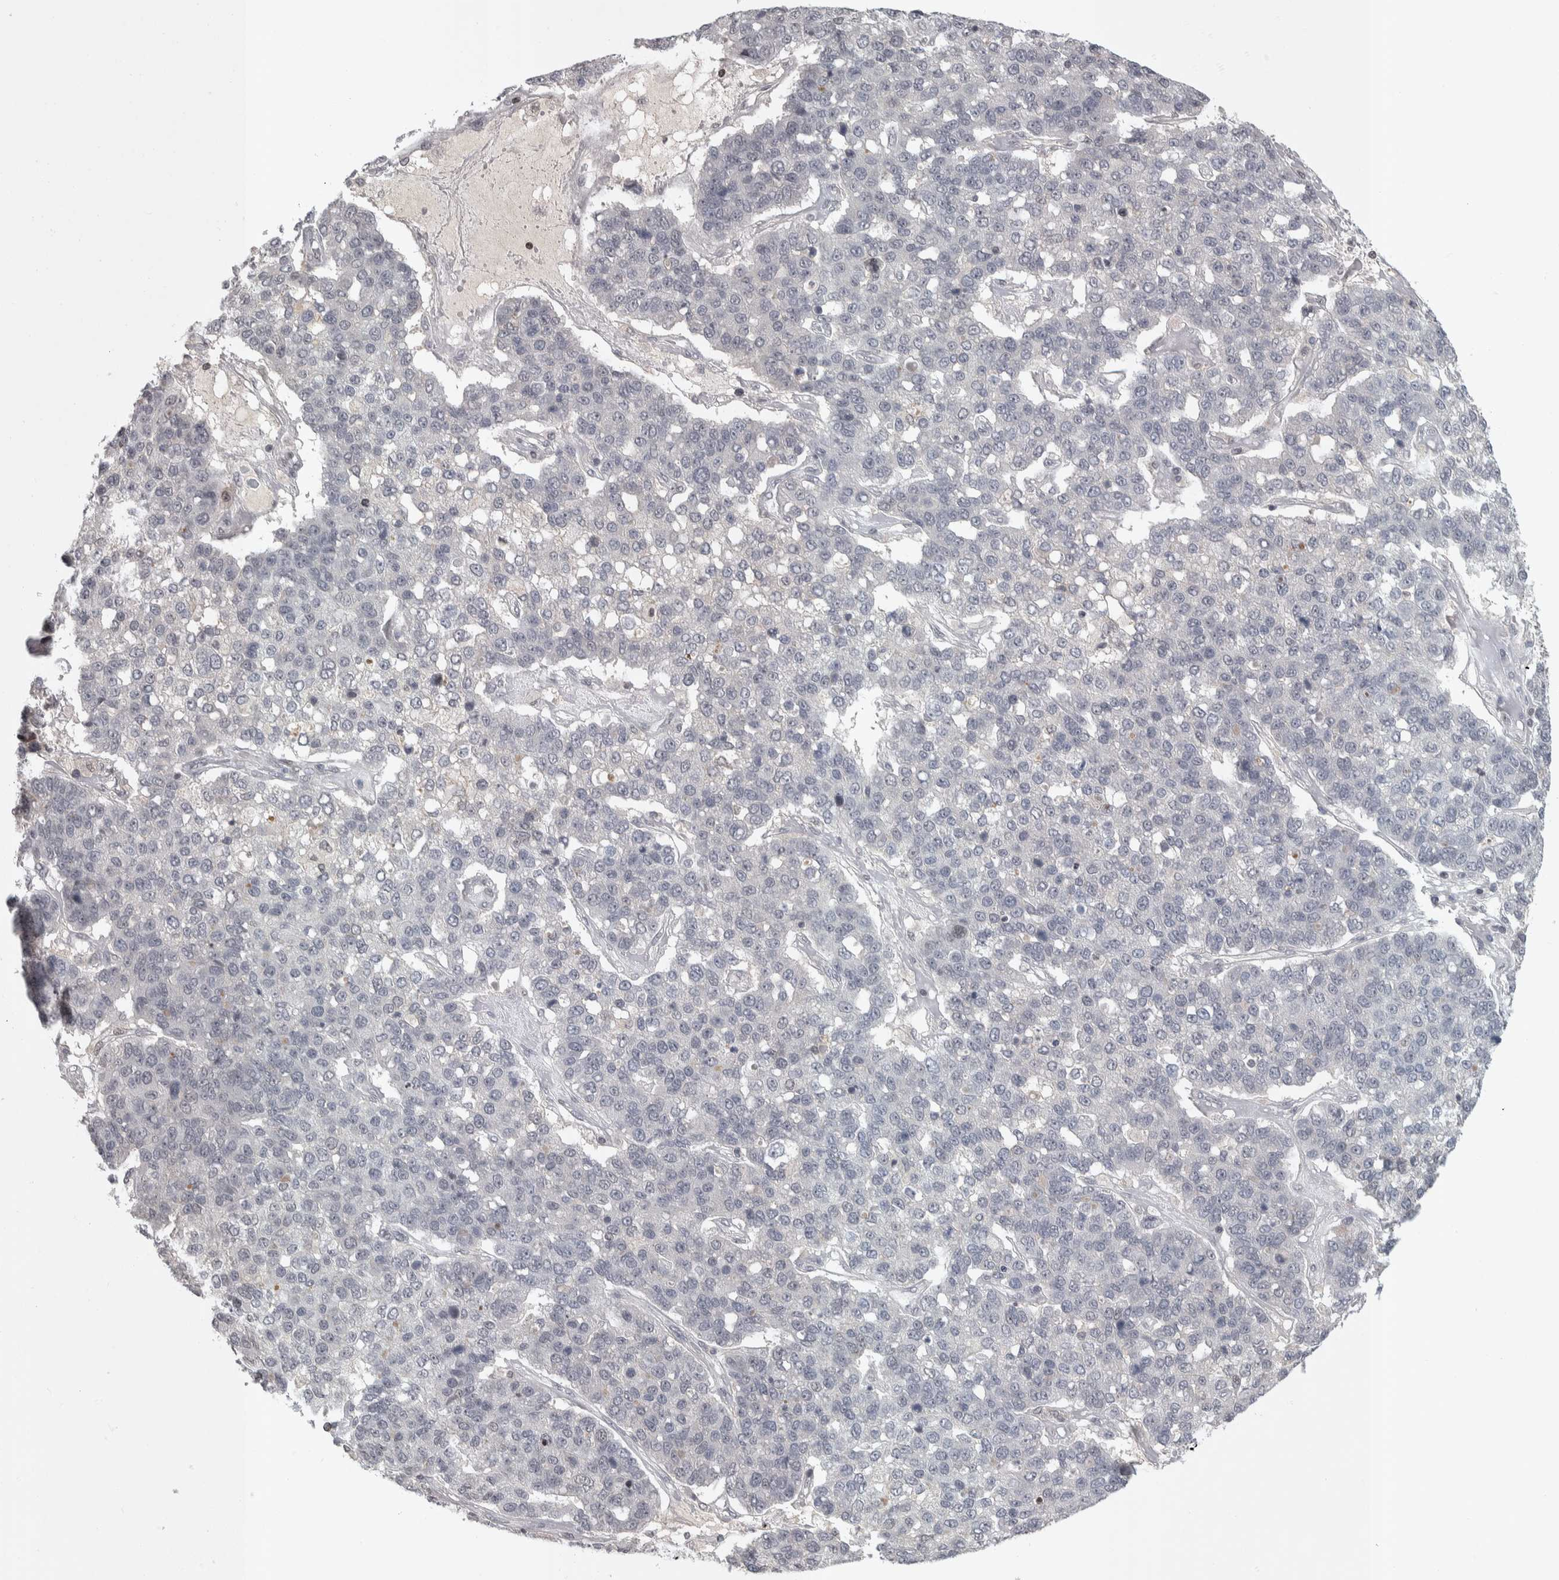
{"staining": {"intensity": "negative", "quantity": "none", "location": "none"}, "tissue": "pancreatic cancer", "cell_type": "Tumor cells", "image_type": "cancer", "snomed": [{"axis": "morphology", "description": "Adenocarcinoma, NOS"}, {"axis": "topography", "description": "Pancreas"}], "caption": "Immunohistochemical staining of human pancreatic adenocarcinoma shows no significant expression in tumor cells.", "gene": "ZSCAN21", "patient": {"sex": "female", "age": 61}}